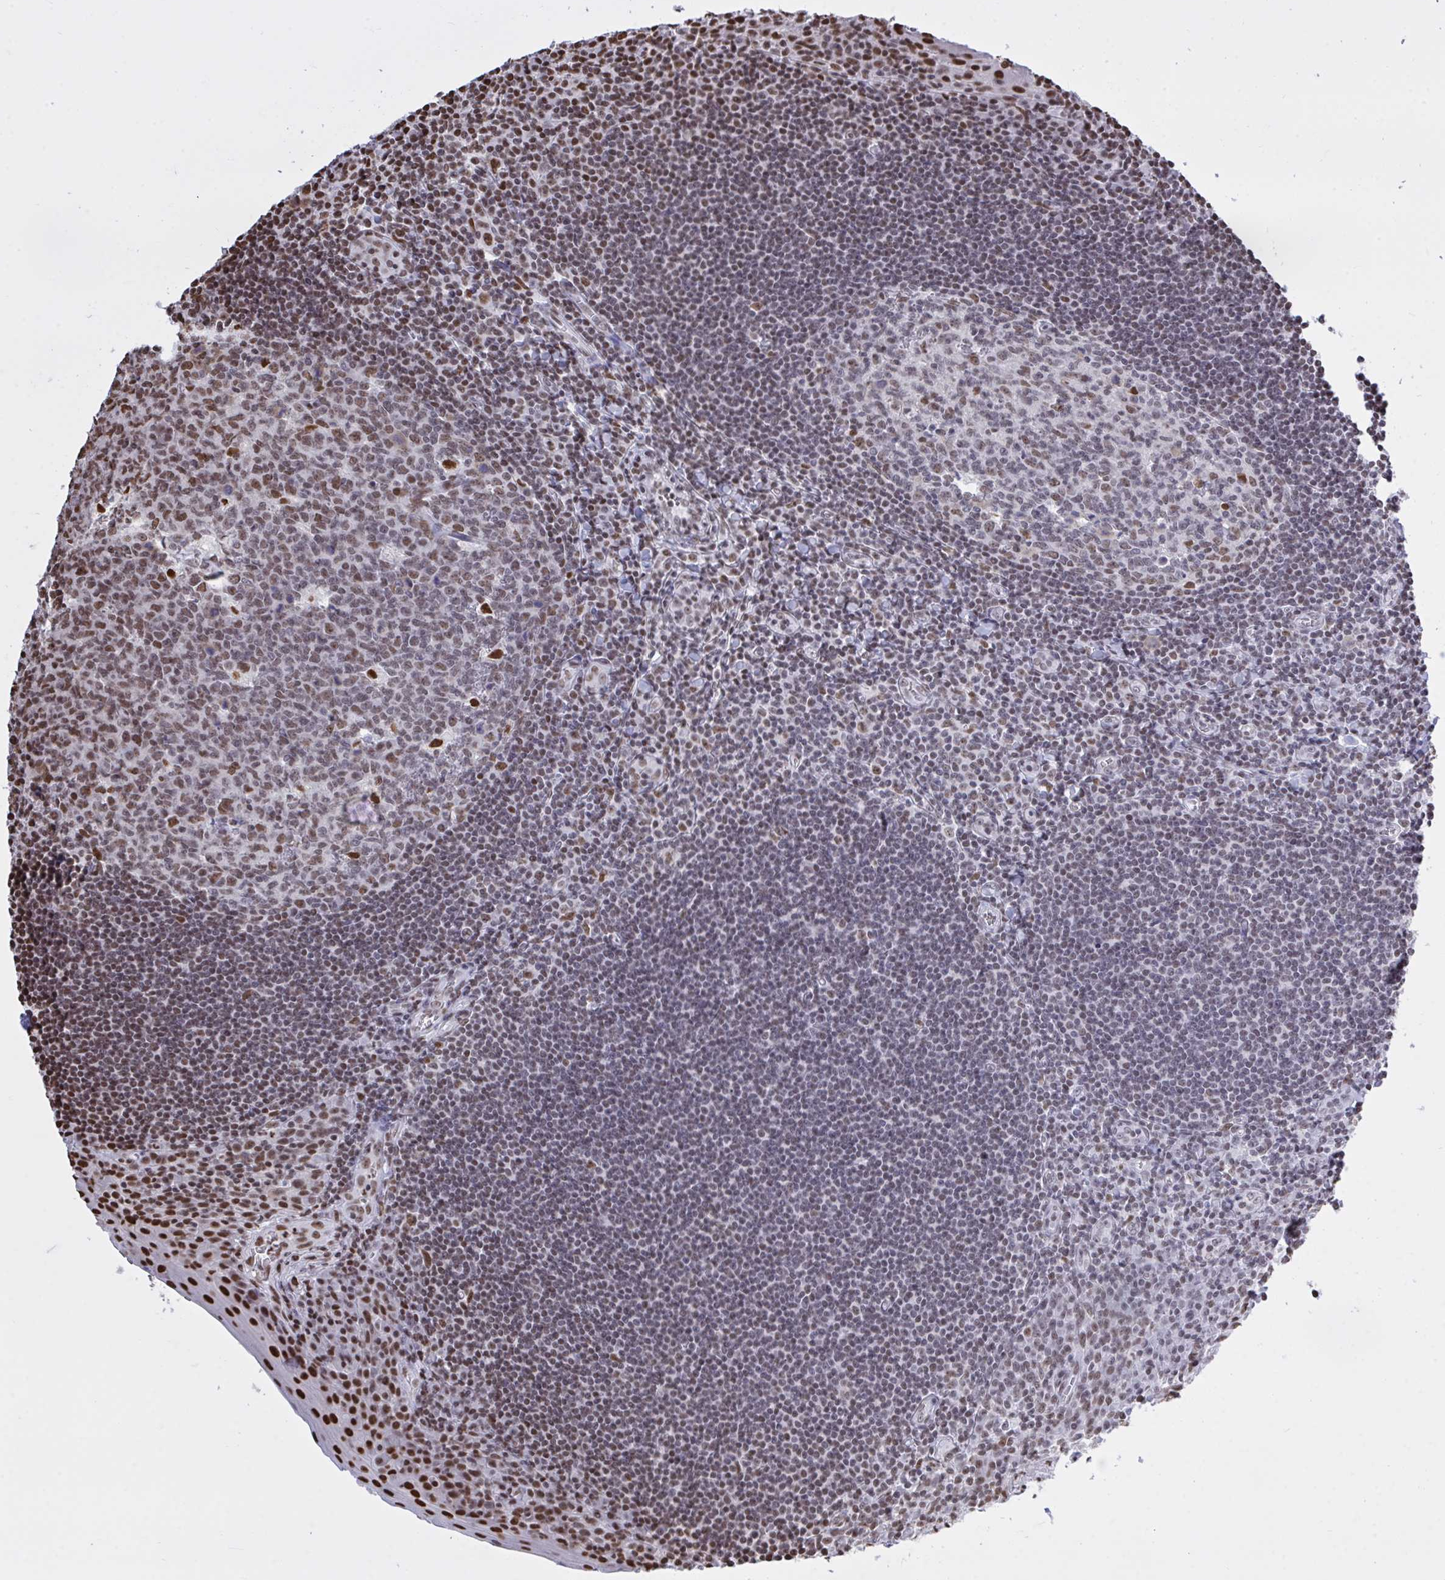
{"staining": {"intensity": "moderate", "quantity": "25%-75%", "location": "nuclear"}, "tissue": "tonsil", "cell_type": "Germinal center cells", "image_type": "normal", "snomed": [{"axis": "morphology", "description": "Normal tissue, NOS"}, {"axis": "topography", "description": "Tonsil"}], "caption": "Normal tonsil was stained to show a protein in brown. There is medium levels of moderate nuclear staining in approximately 25%-75% of germinal center cells.", "gene": "HNRNPDL", "patient": {"sex": "male", "age": 27}}